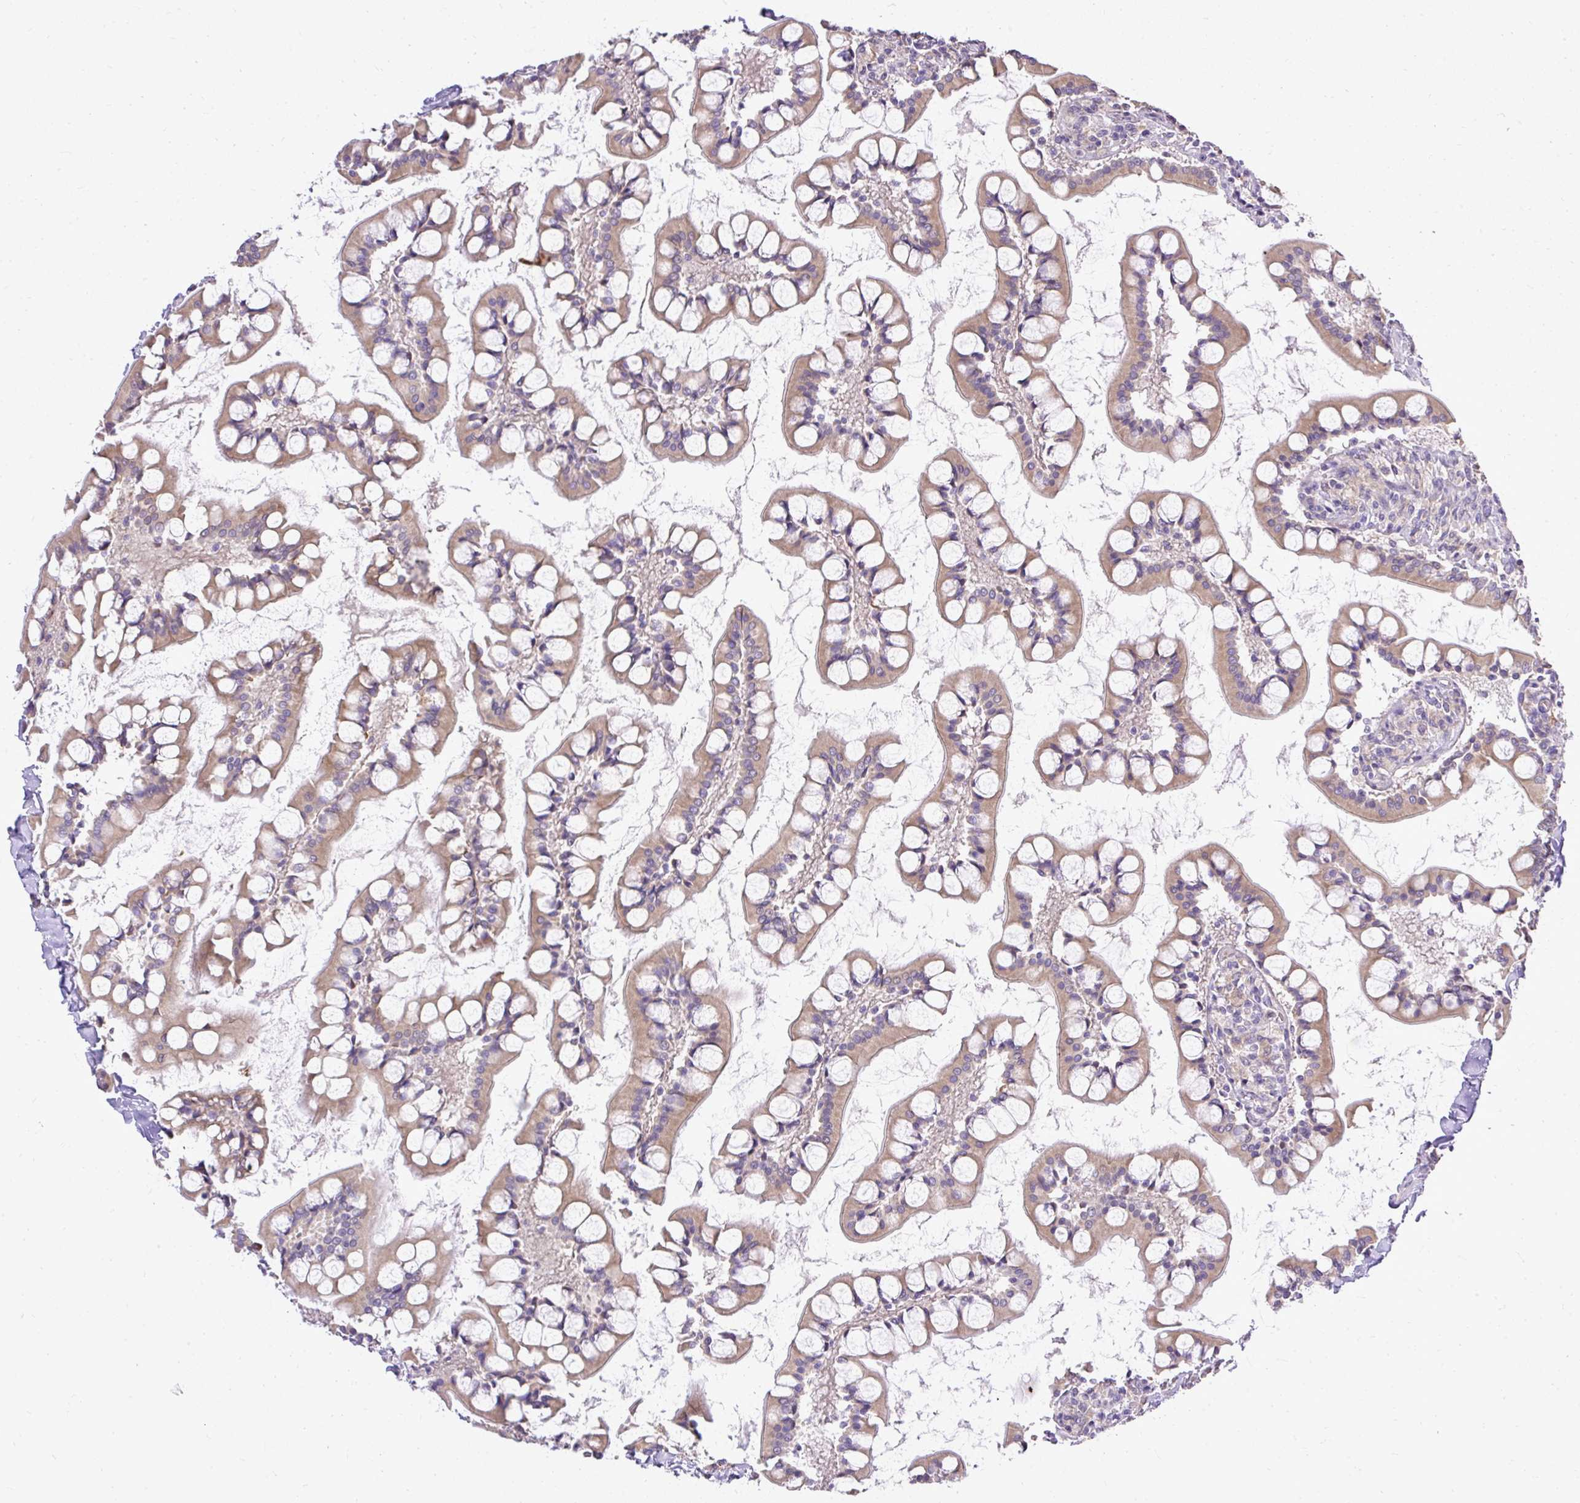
{"staining": {"intensity": "moderate", "quantity": "25%-75%", "location": "cytoplasmic/membranous"}, "tissue": "small intestine", "cell_type": "Glandular cells", "image_type": "normal", "snomed": [{"axis": "morphology", "description": "Normal tissue, NOS"}, {"axis": "topography", "description": "Small intestine"}], "caption": "An immunohistochemistry (IHC) micrograph of unremarkable tissue is shown. Protein staining in brown labels moderate cytoplasmic/membranous positivity in small intestine within glandular cells.", "gene": "SEC63", "patient": {"sex": "male", "age": 52}}